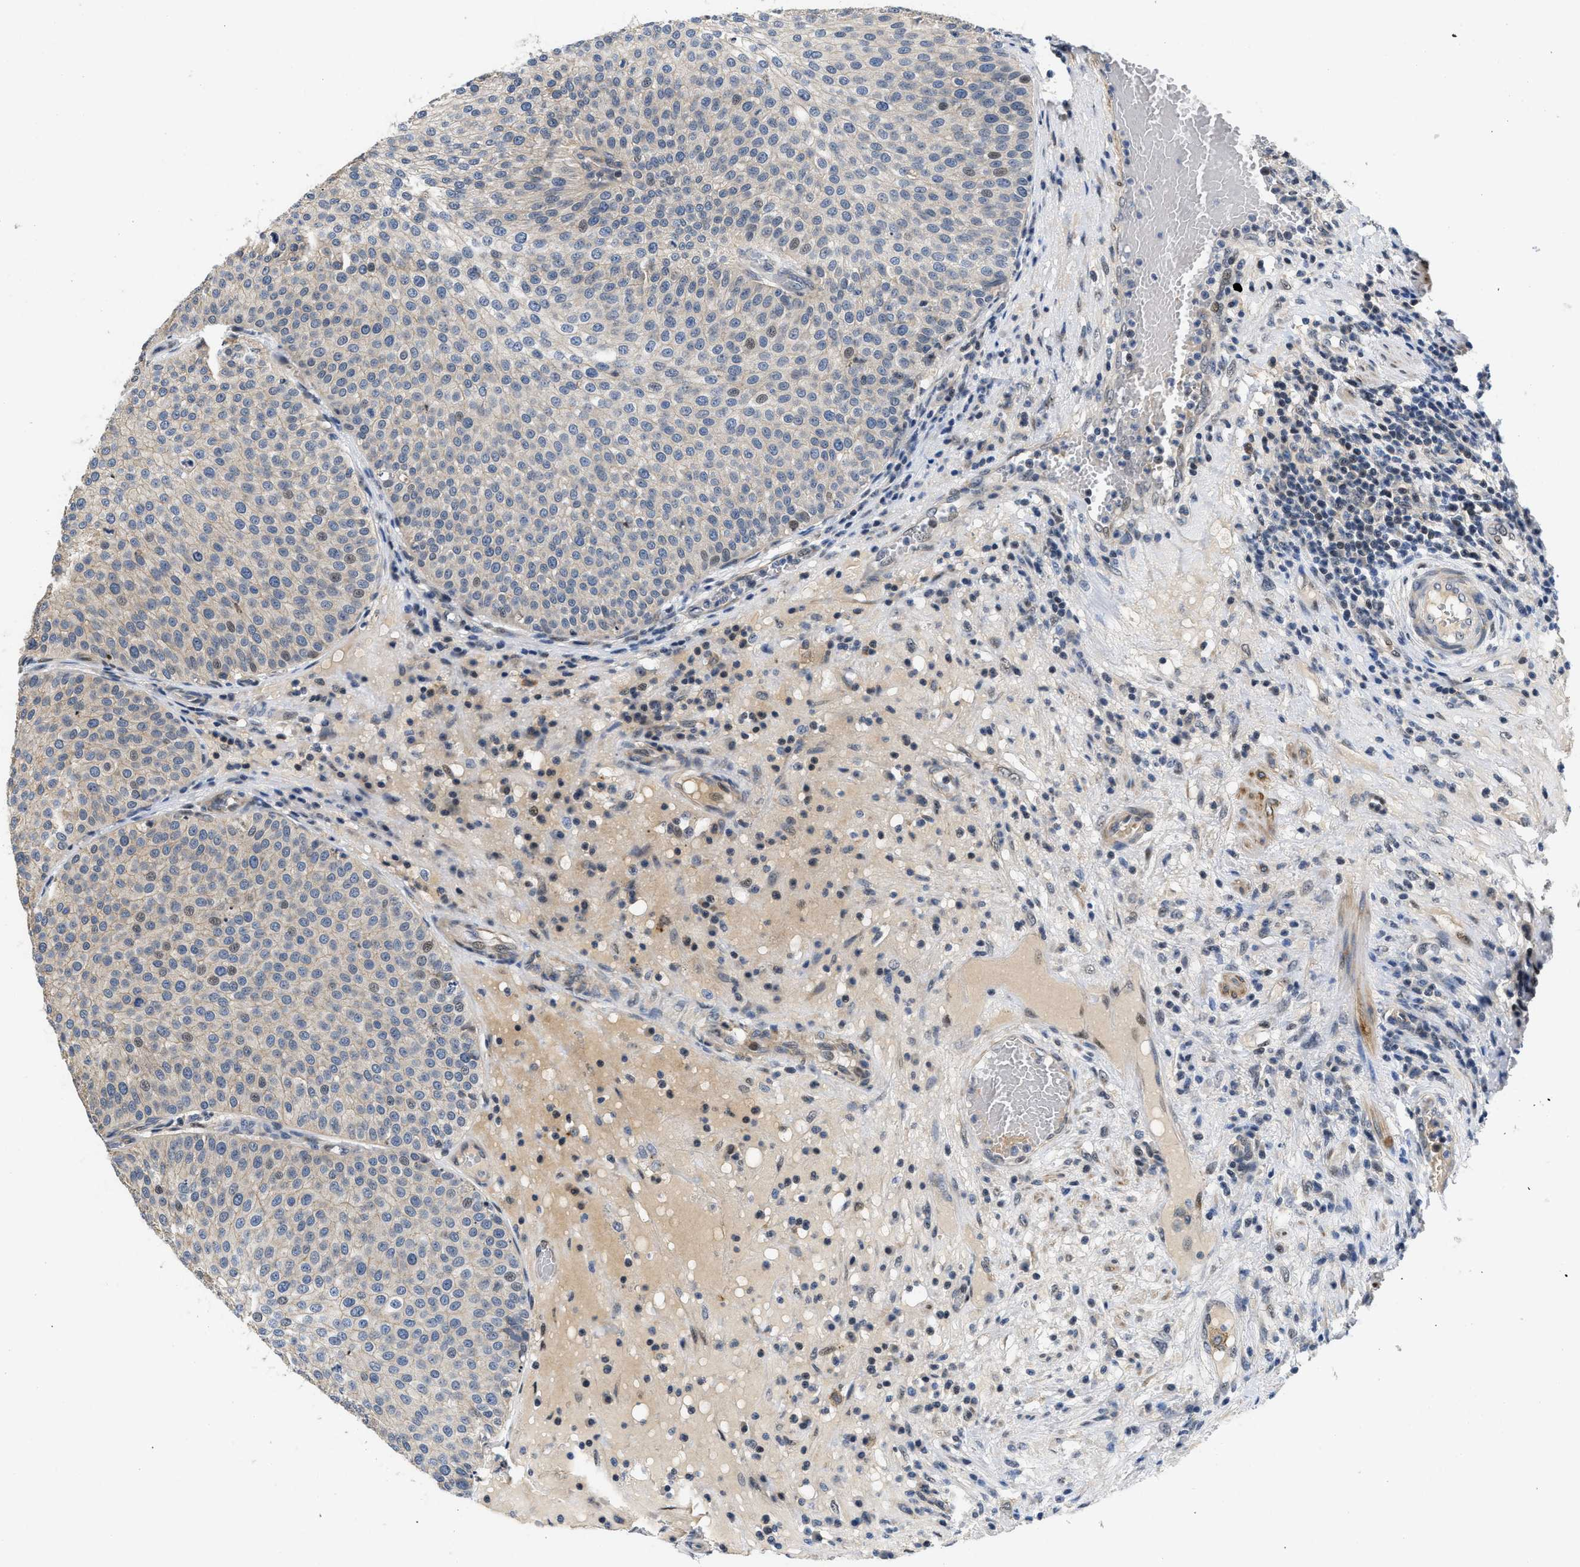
{"staining": {"intensity": "weak", "quantity": "<25%", "location": "nuclear"}, "tissue": "urothelial cancer", "cell_type": "Tumor cells", "image_type": "cancer", "snomed": [{"axis": "morphology", "description": "Urothelial carcinoma, Low grade"}, {"axis": "topography", "description": "Smooth muscle"}, {"axis": "topography", "description": "Urinary bladder"}], "caption": "Tumor cells show no significant protein positivity in low-grade urothelial carcinoma.", "gene": "VIP", "patient": {"sex": "male", "age": 60}}